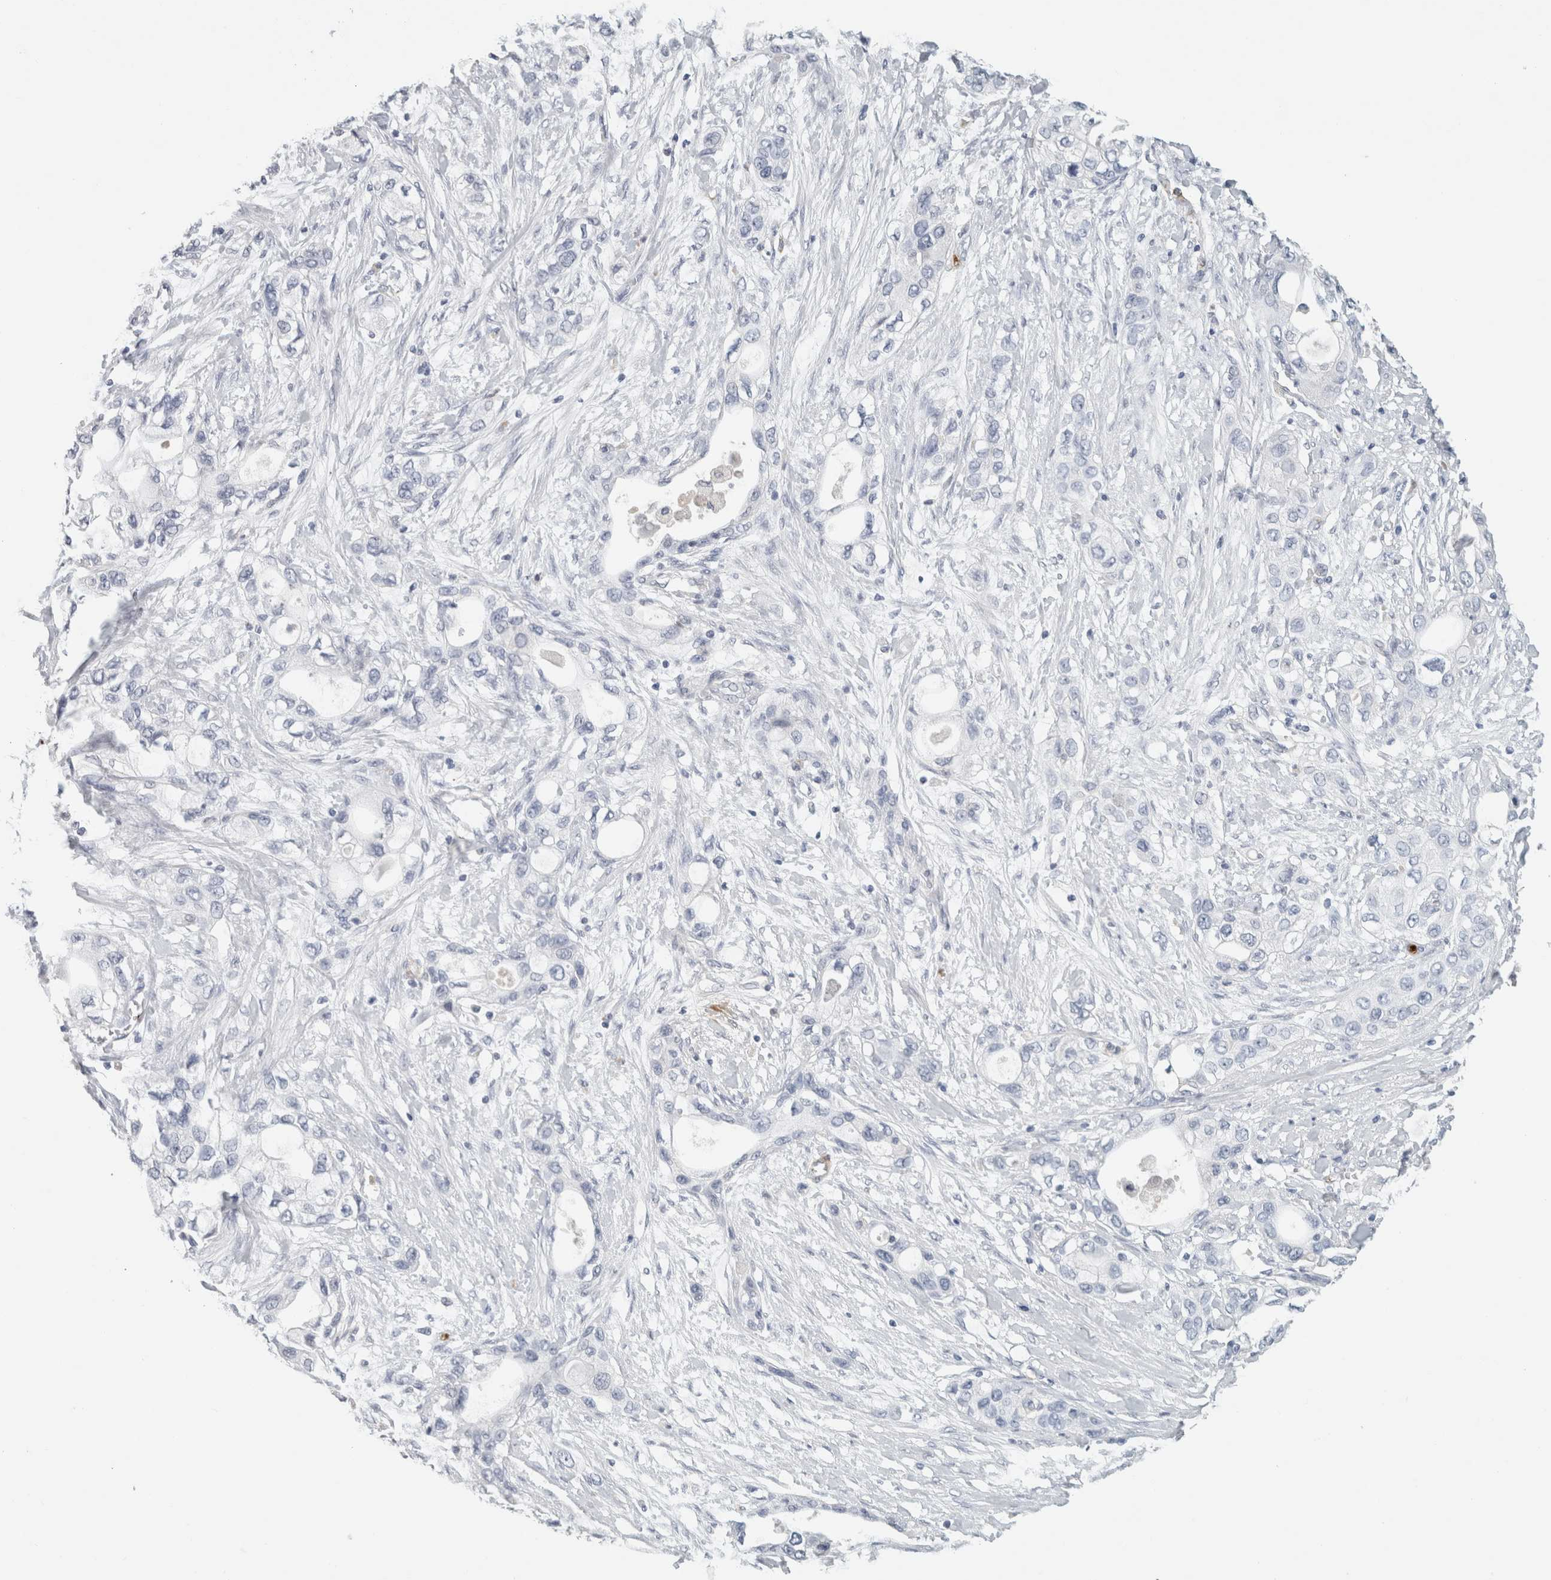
{"staining": {"intensity": "negative", "quantity": "none", "location": "none"}, "tissue": "pancreatic cancer", "cell_type": "Tumor cells", "image_type": "cancer", "snomed": [{"axis": "morphology", "description": "Adenocarcinoma, NOS"}, {"axis": "topography", "description": "Pancreas"}], "caption": "IHC of human pancreatic cancer (adenocarcinoma) demonstrates no staining in tumor cells.", "gene": "CD36", "patient": {"sex": "female", "age": 70}}